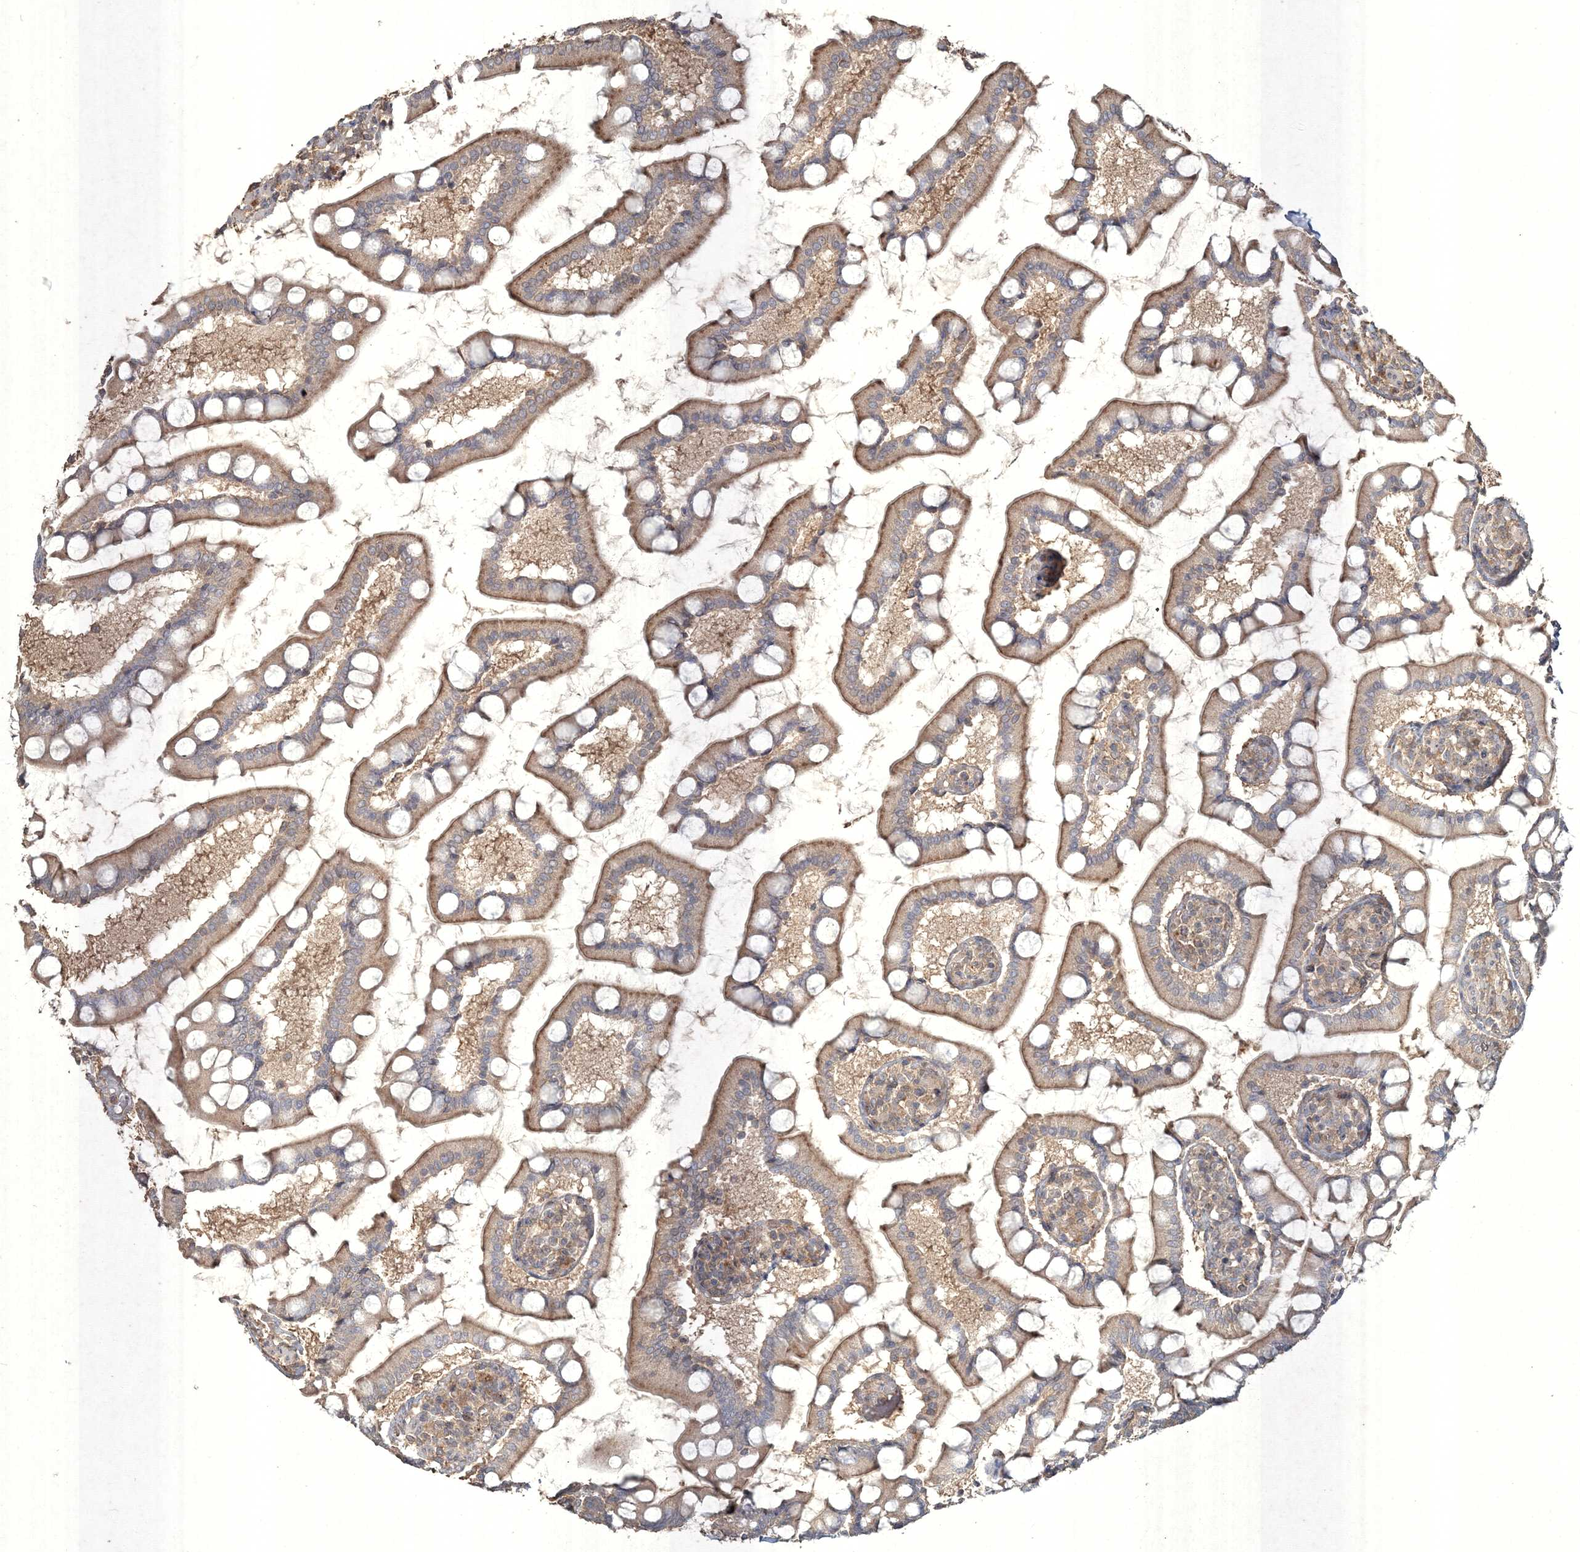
{"staining": {"intensity": "weak", "quantity": ">75%", "location": "cytoplasmic/membranous"}, "tissue": "small intestine", "cell_type": "Glandular cells", "image_type": "normal", "snomed": [{"axis": "morphology", "description": "Normal tissue, NOS"}, {"axis": "topography", "description": "Small intestine"}], "caption": "Immunohistochemical staining of normal human small intestine demonstrates >75% levels of weak cytoplasmic/membranous protein positivity in approximately >75% of glandular cells.", "gene": "SPRY1", "patient": {"sex": "male", "age": 41}}